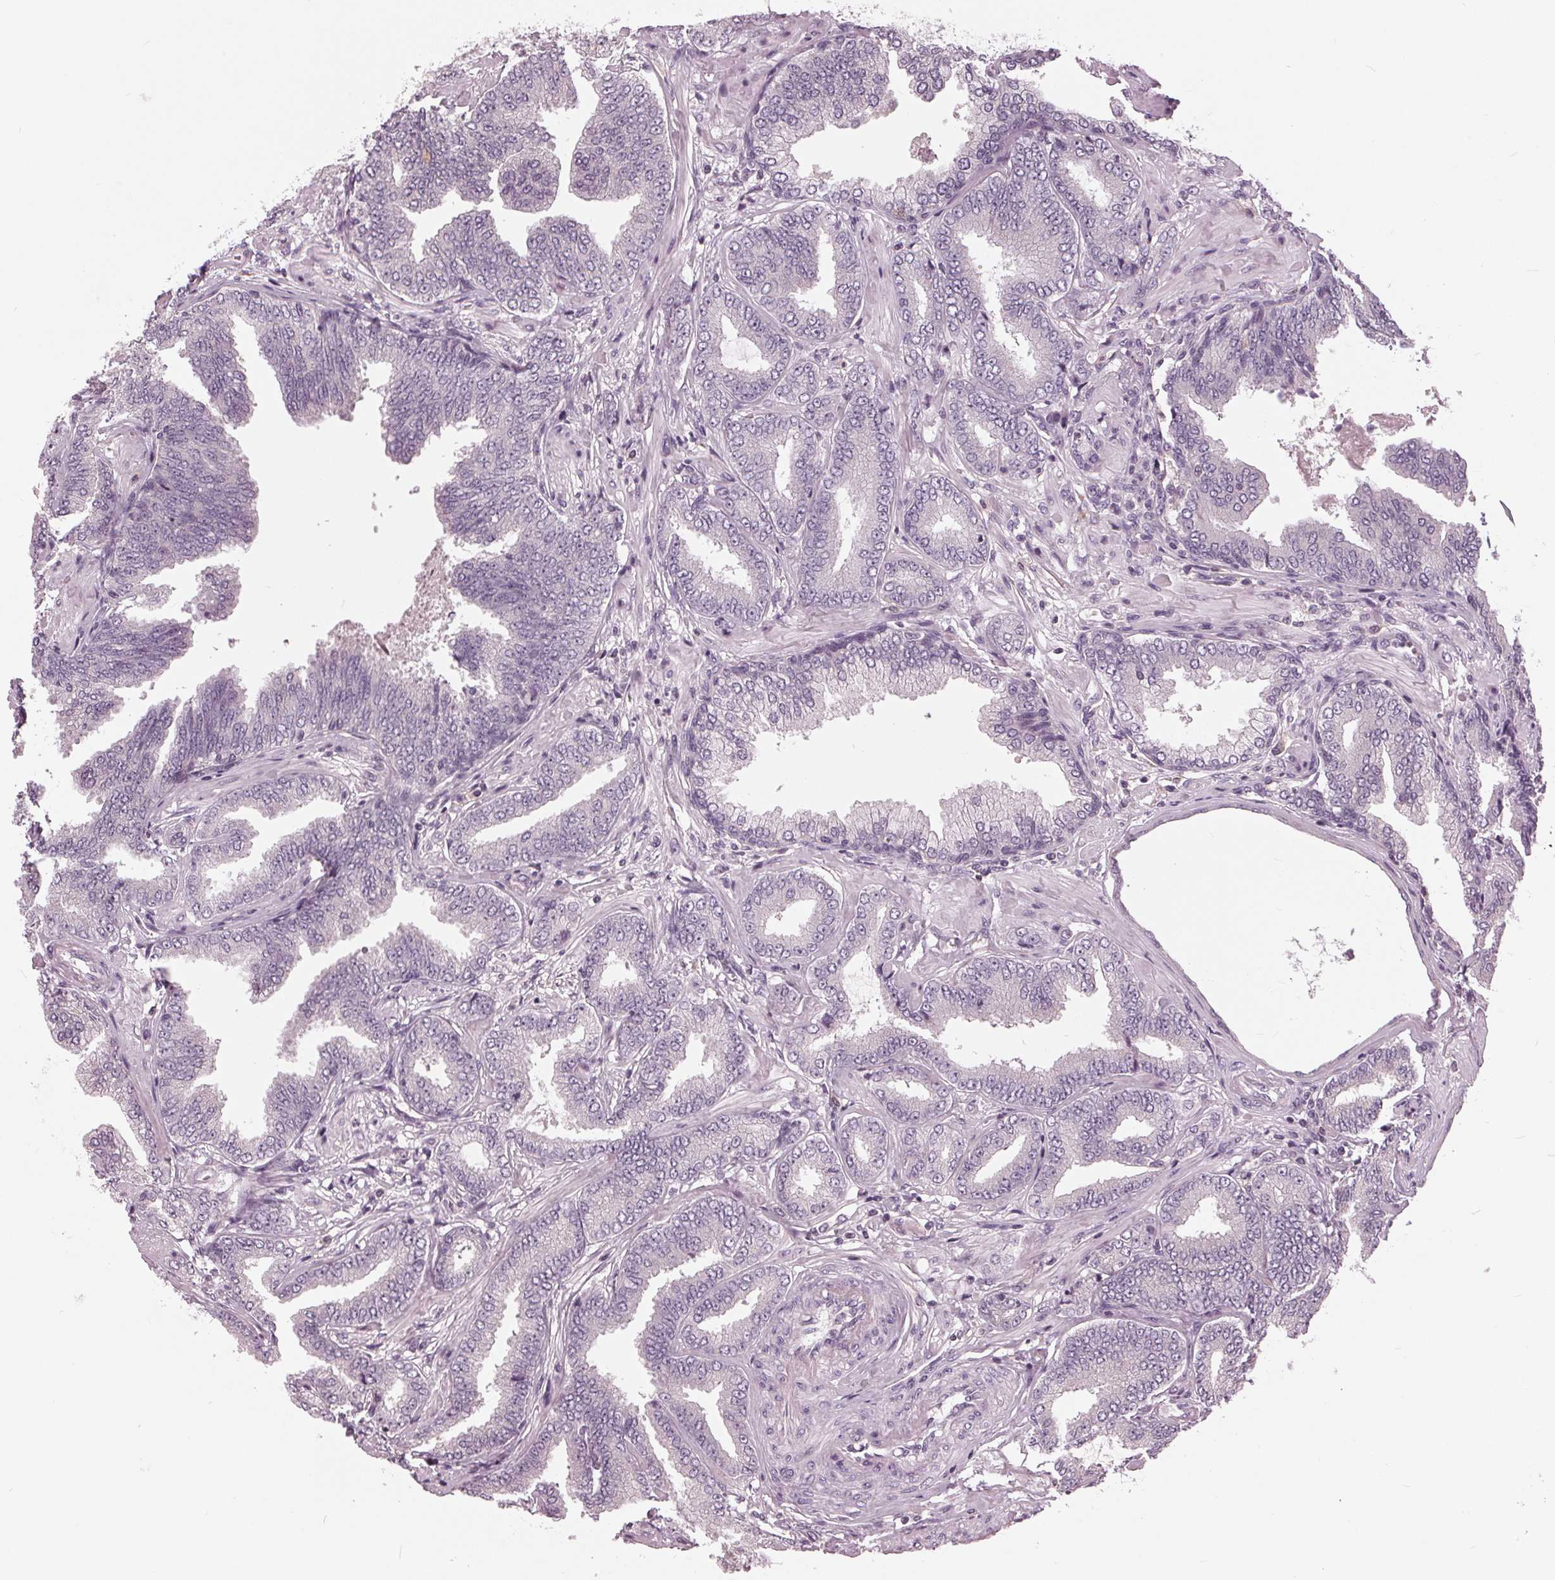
{"staining": {"intensity": "negative", "quantity": "none", "location": "none"}, "tissue": "prostate cancer", "cell_type": "Tumor cells", "image_type": "cancer", "snomed": [{"axis": "morphology", "description": "Adenocarcinoma, Low grade"}, {"axis": "topography", "description": "Prostate"}], "caption": "Immunohistochemistry (IHC) of adenocarcinoma (low-grade) (prostate) exhibits no positivity in tumor cells.", "gene": "SIGLEC6", "patient": {"sex": "male", "age": 55}}